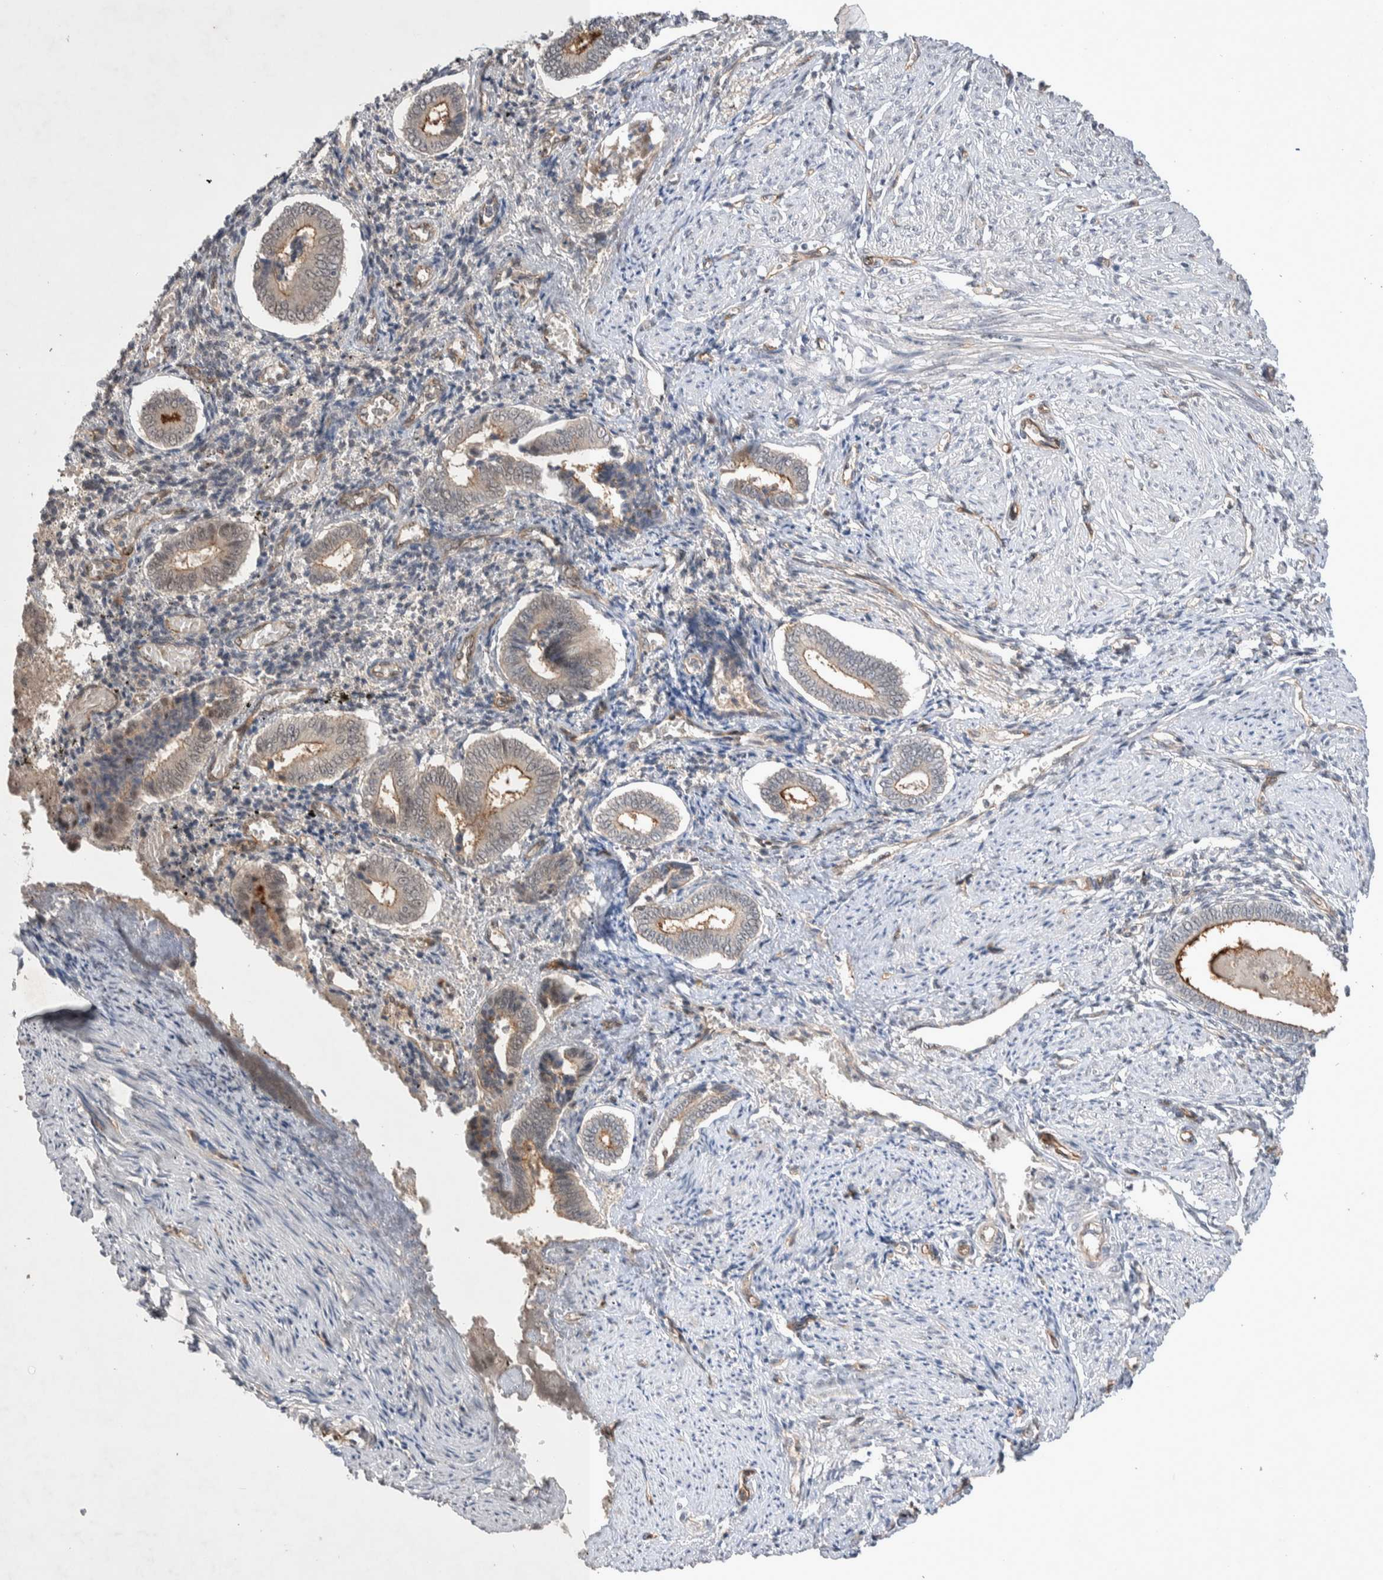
{"staining": {"intensity": "weak", "quantity": "25%-75%", "location": "nuclear"}, "tissue": "endometrium", "cell_type": "Cells in endometrial stroma", "image_type": "normal", "snomed": [{"axis": "morphology", "description": "Normal tissue, NOS"}, {"axis": "topography", "description": "Endometrium"}], "caption": "Unremarkable endometrium was stained to show a protein in brown. There is low levels of weak nuclear staining in approximately 25%-75% of cells in endometrial stroma.", "gene": "ZNF704", "patient": {"sex": "female", "age": 42}}